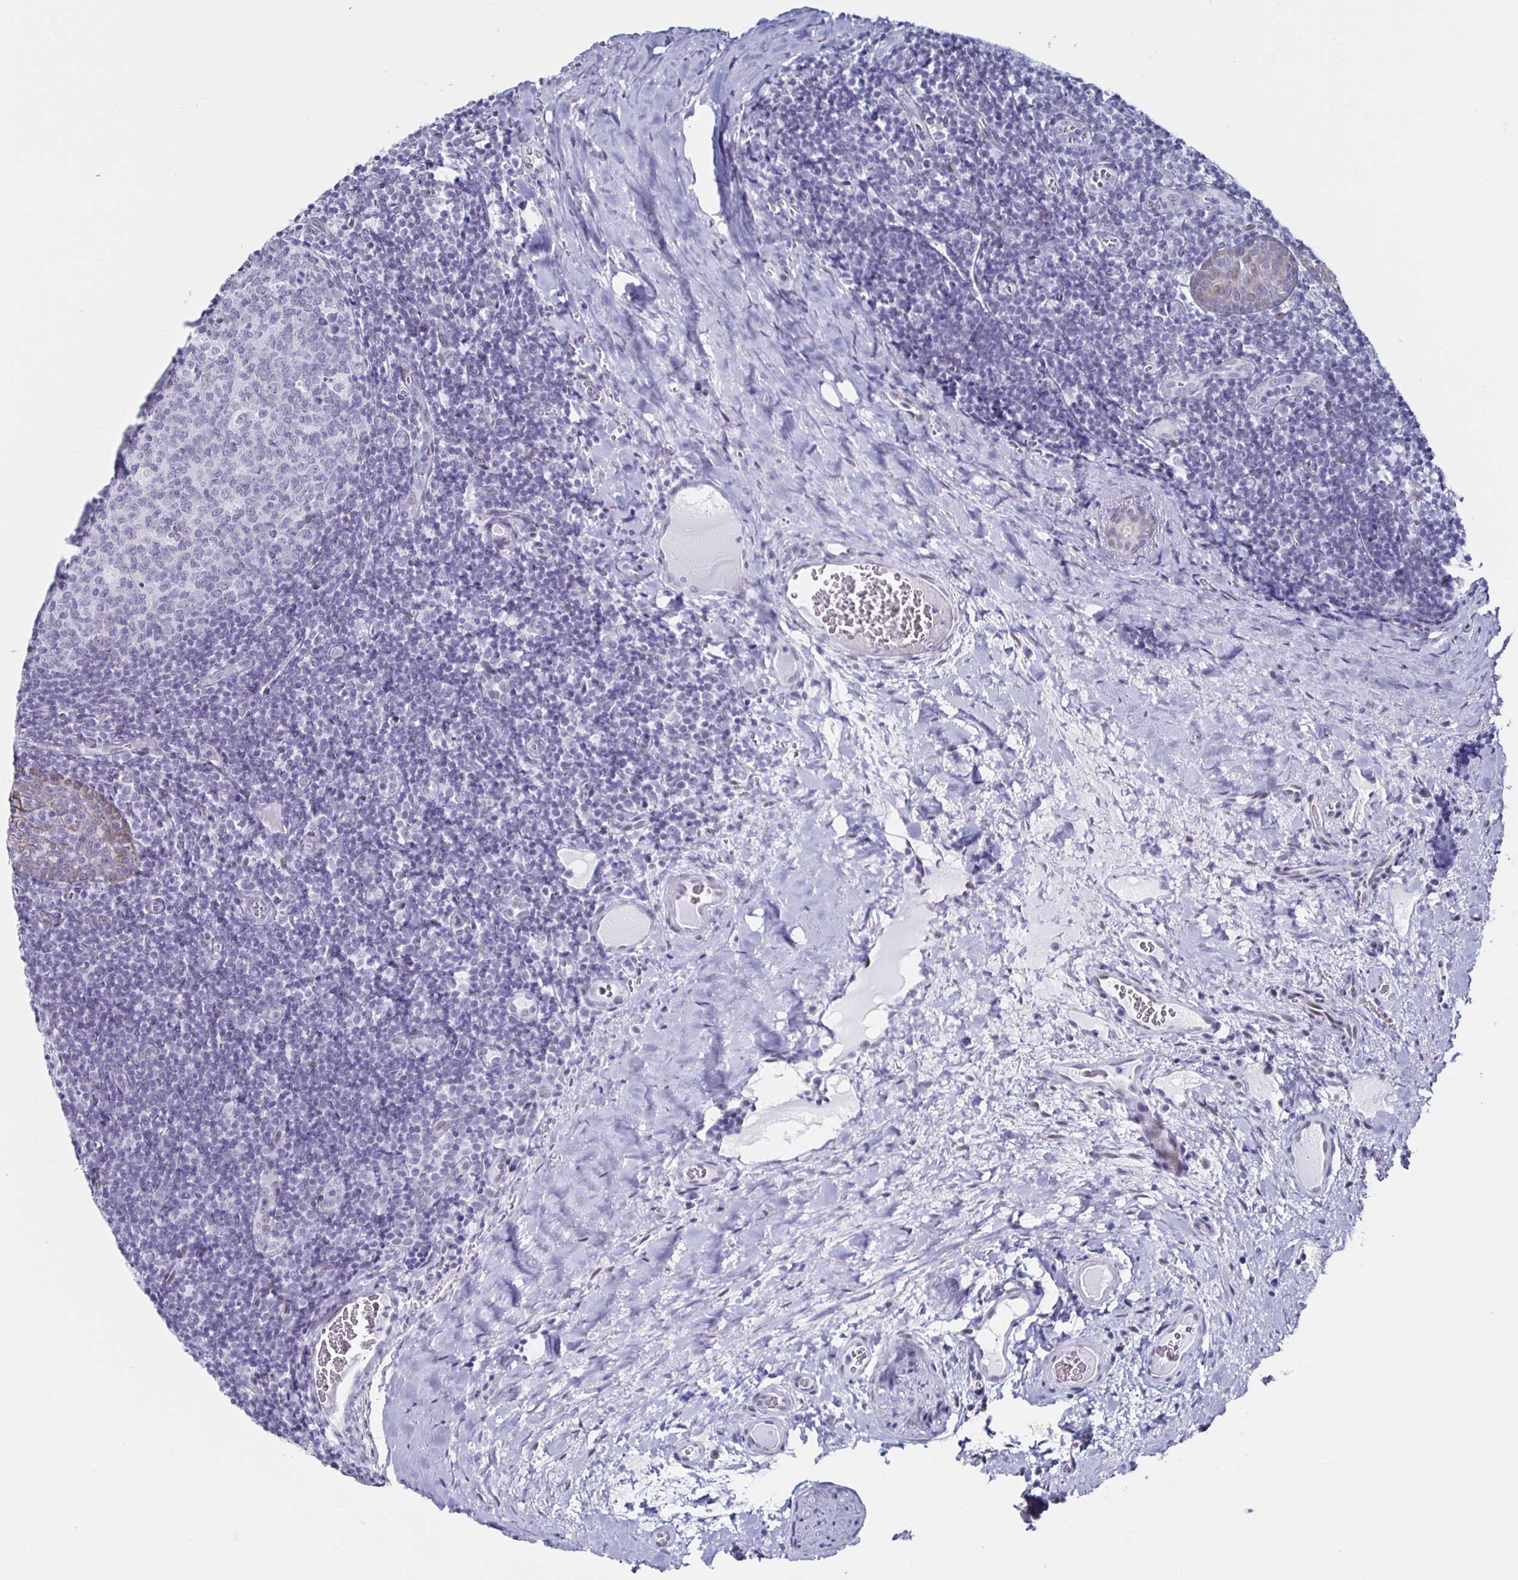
{"staining": {"intensity": "negative", "quantity": "none", "location": "none"}, "tissue": "tonsil", "cell_type": "Germinal center cells", "image_type": "normal", "snomed": [{"axis": "morphology", "description": "Normal tissue, NOS"}, {"axis": "morphology", "description": "Inflammation, NOS"}, {"axis": "topography", "description": "Tonsil"}], "caption": "Immunohistochemistry of unremarkable human tonsil shows no positivity in germinal center cells.", "gene": "KRT4", "patient": {"sex": "female", "age": 31}}